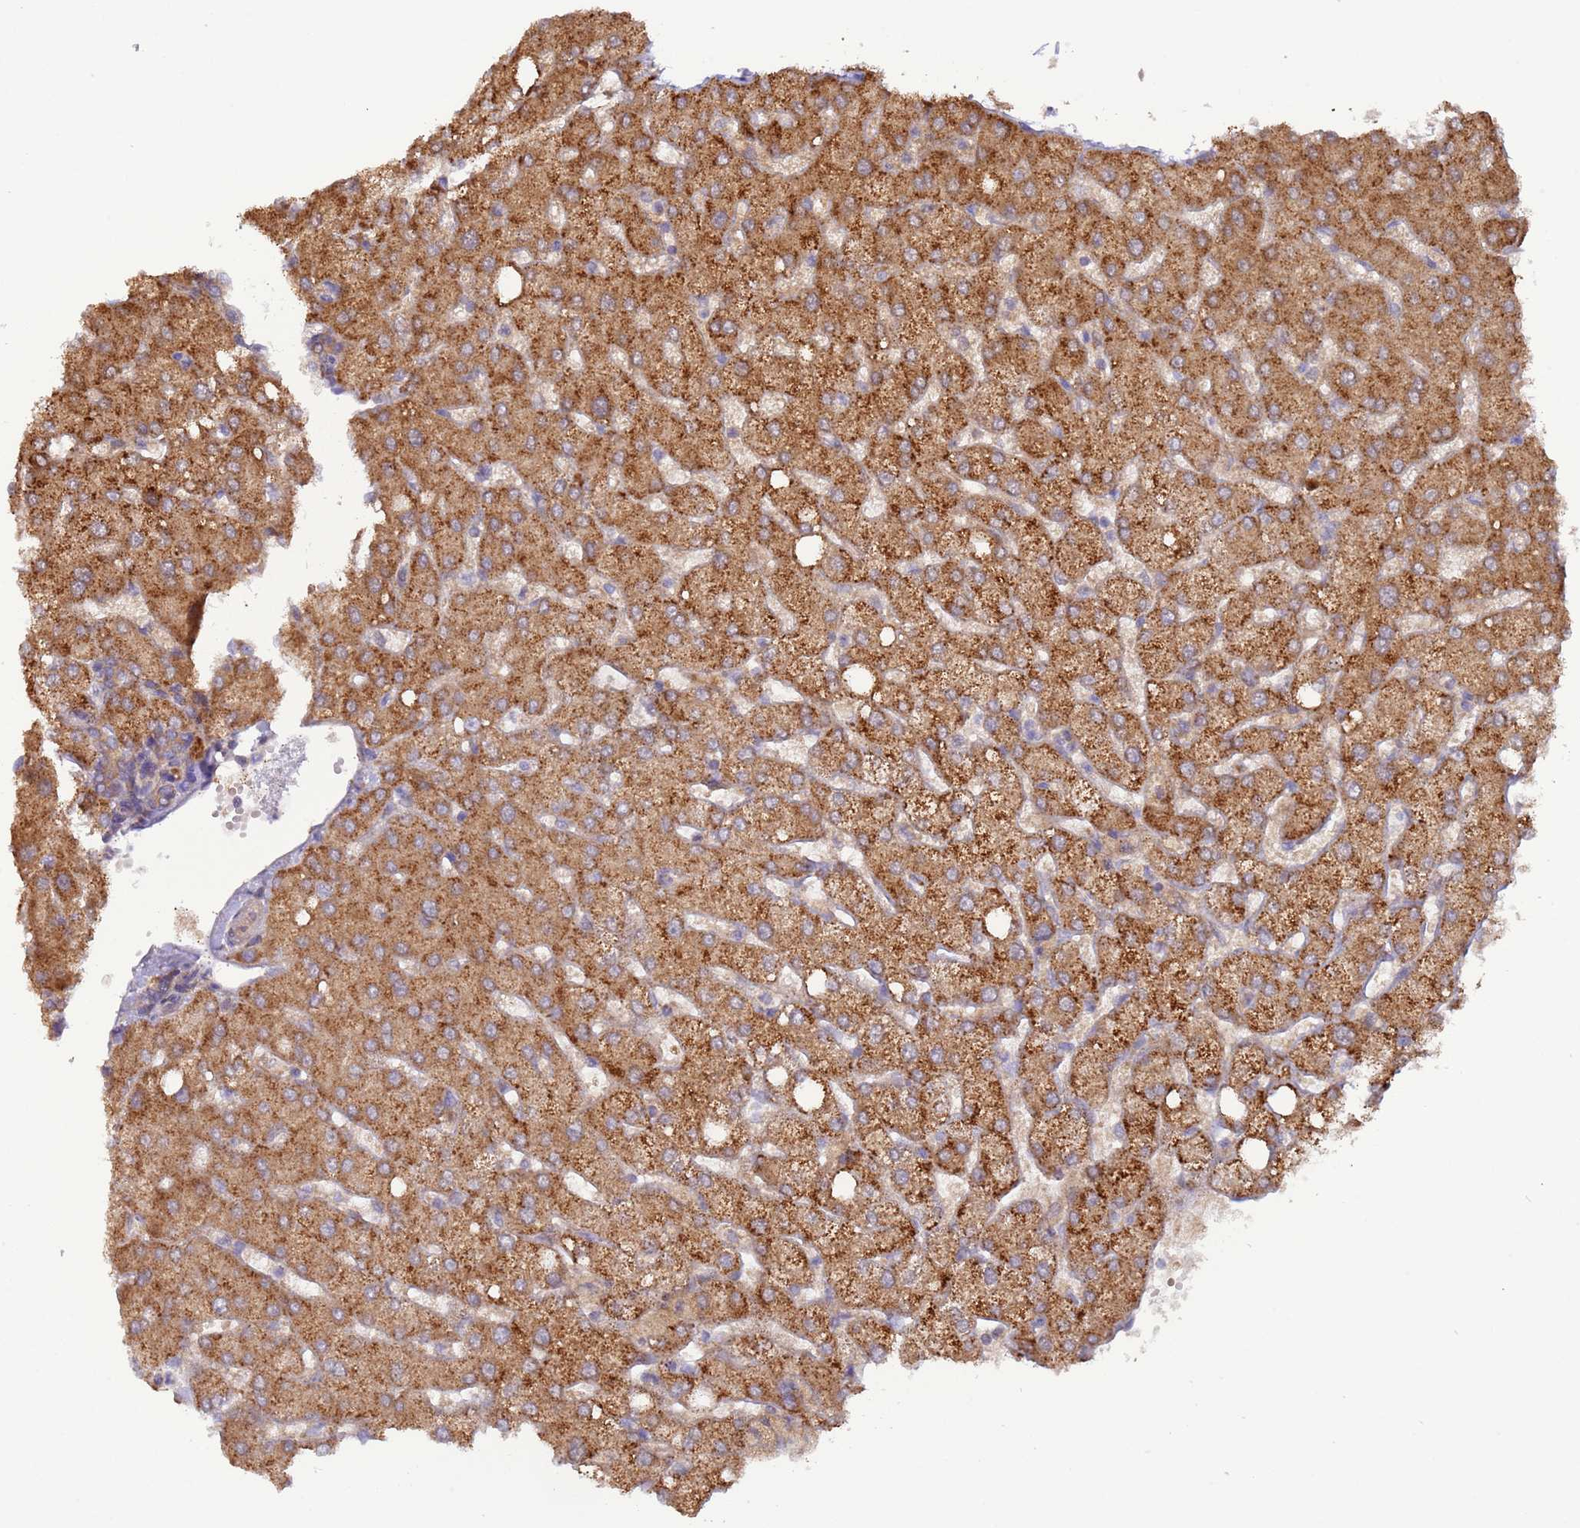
{"staining": {"intensity": "strong", "quantity": ">75%", "location": "cytoplasmic/membranous"}, "tissue": "liver", "cell_type": "Hepatocytes", "image_type": "normal", "snomed": [{"axis": "morphology", "description": "Normal tissue, NOS"}, {"axis": "topography", "description": "Liver"}], "caption": "Hepatocytes show strong cytoplasmic/membranous expression in about >75% of cells in normal liver.", "gene": "UQCRQ", "patient": {"sex": "female", "age": 54}}